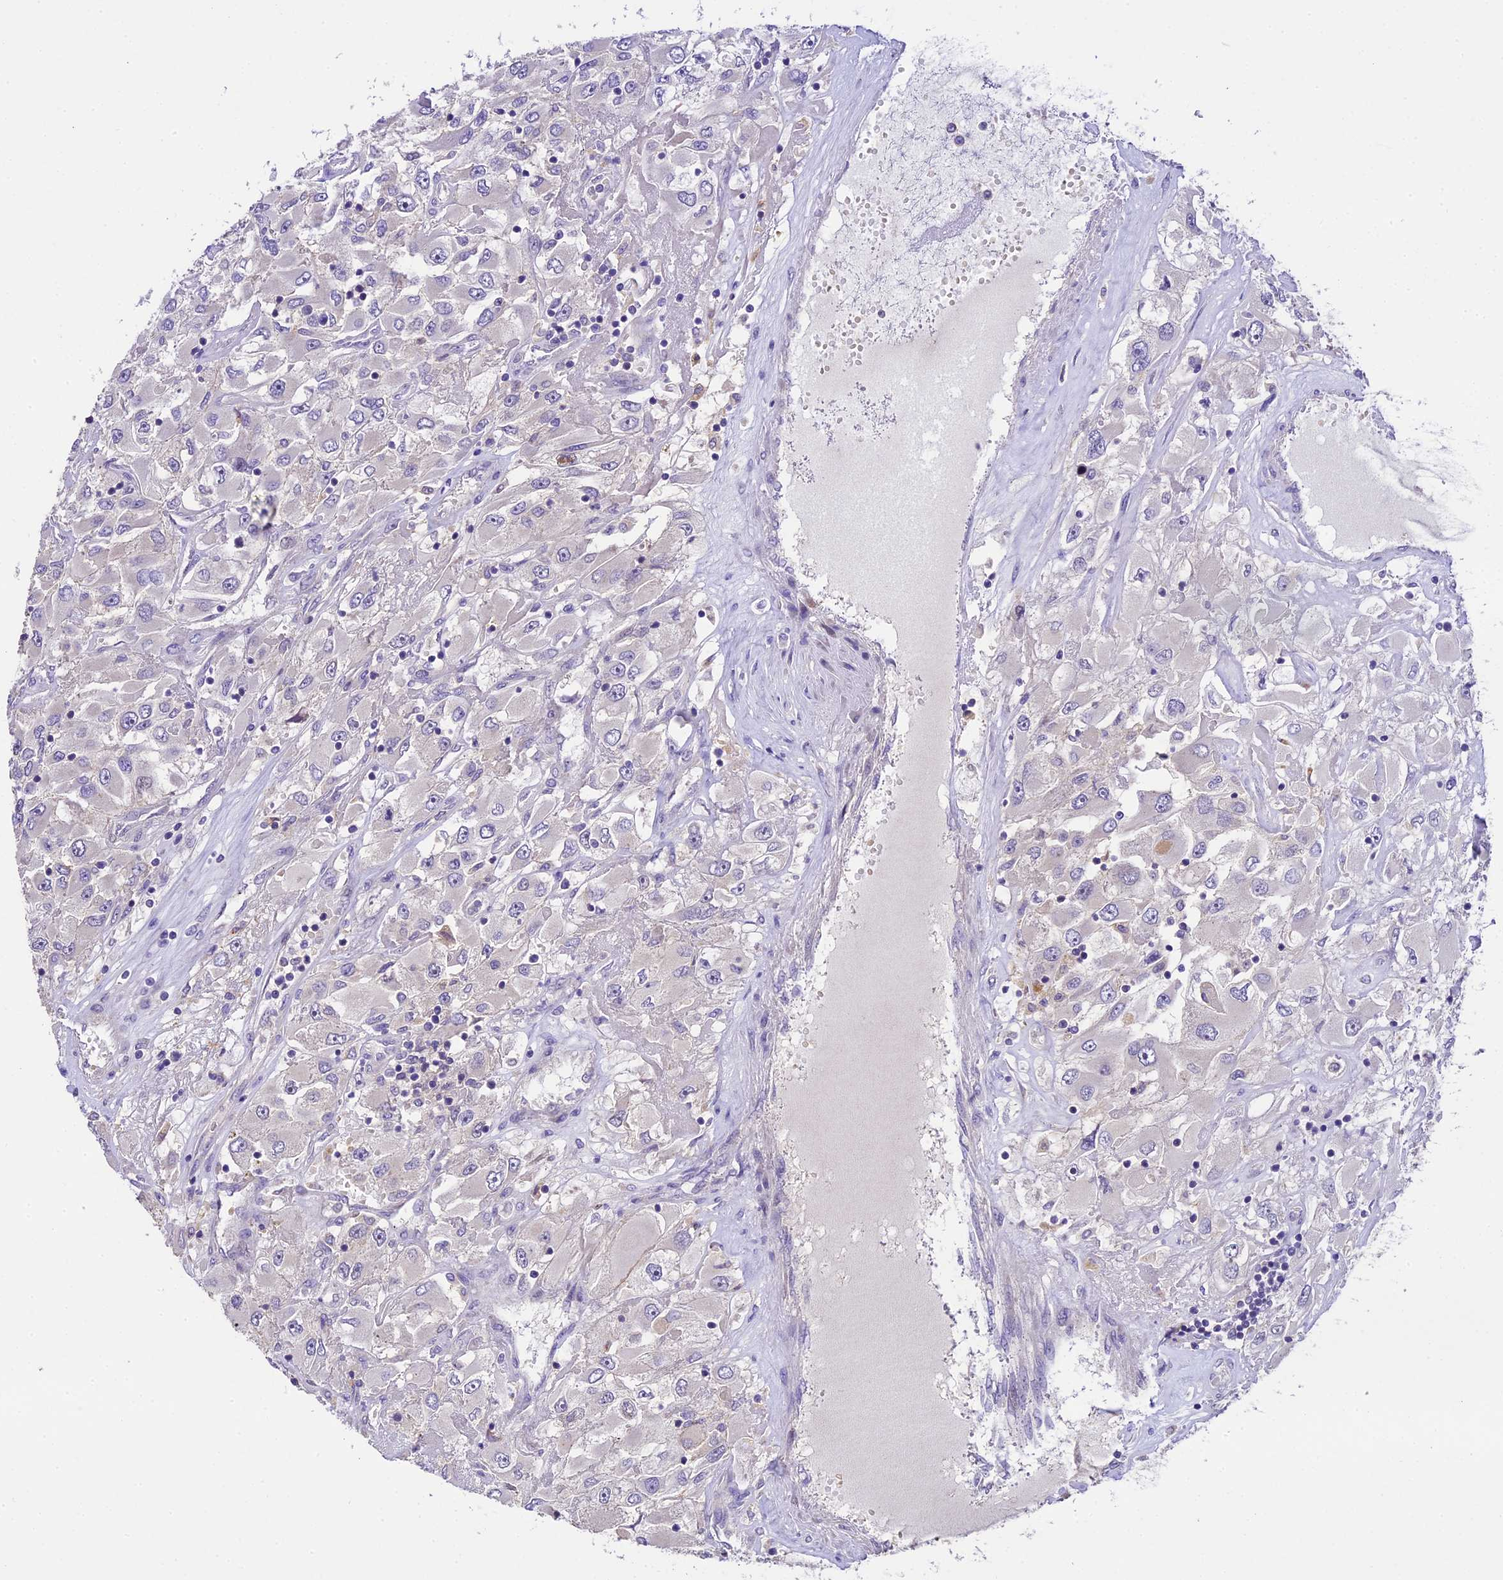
{"staining": {"intensity": "negative", "quantity": "none", "location": "none"}, "tissue": "renal cancer", "cell_type": "Tumor cells", "image_type": "cancer", "snomed": [{"axis": "morphology", "description": "Adenocarcinoma, NOS"}, {"axis": "topography", "description": "Kidney"}], "caption": "A histopathology image of human renal adenocarcinoma is negative for staining in tumor cells. Brightfield microscopy of immunohistochemistry stained with DAB (brown) and hematoxylin (blue), captured at high magnification.", "gene": "DGKH", "patient": {"sex": "female", "age": 52}}